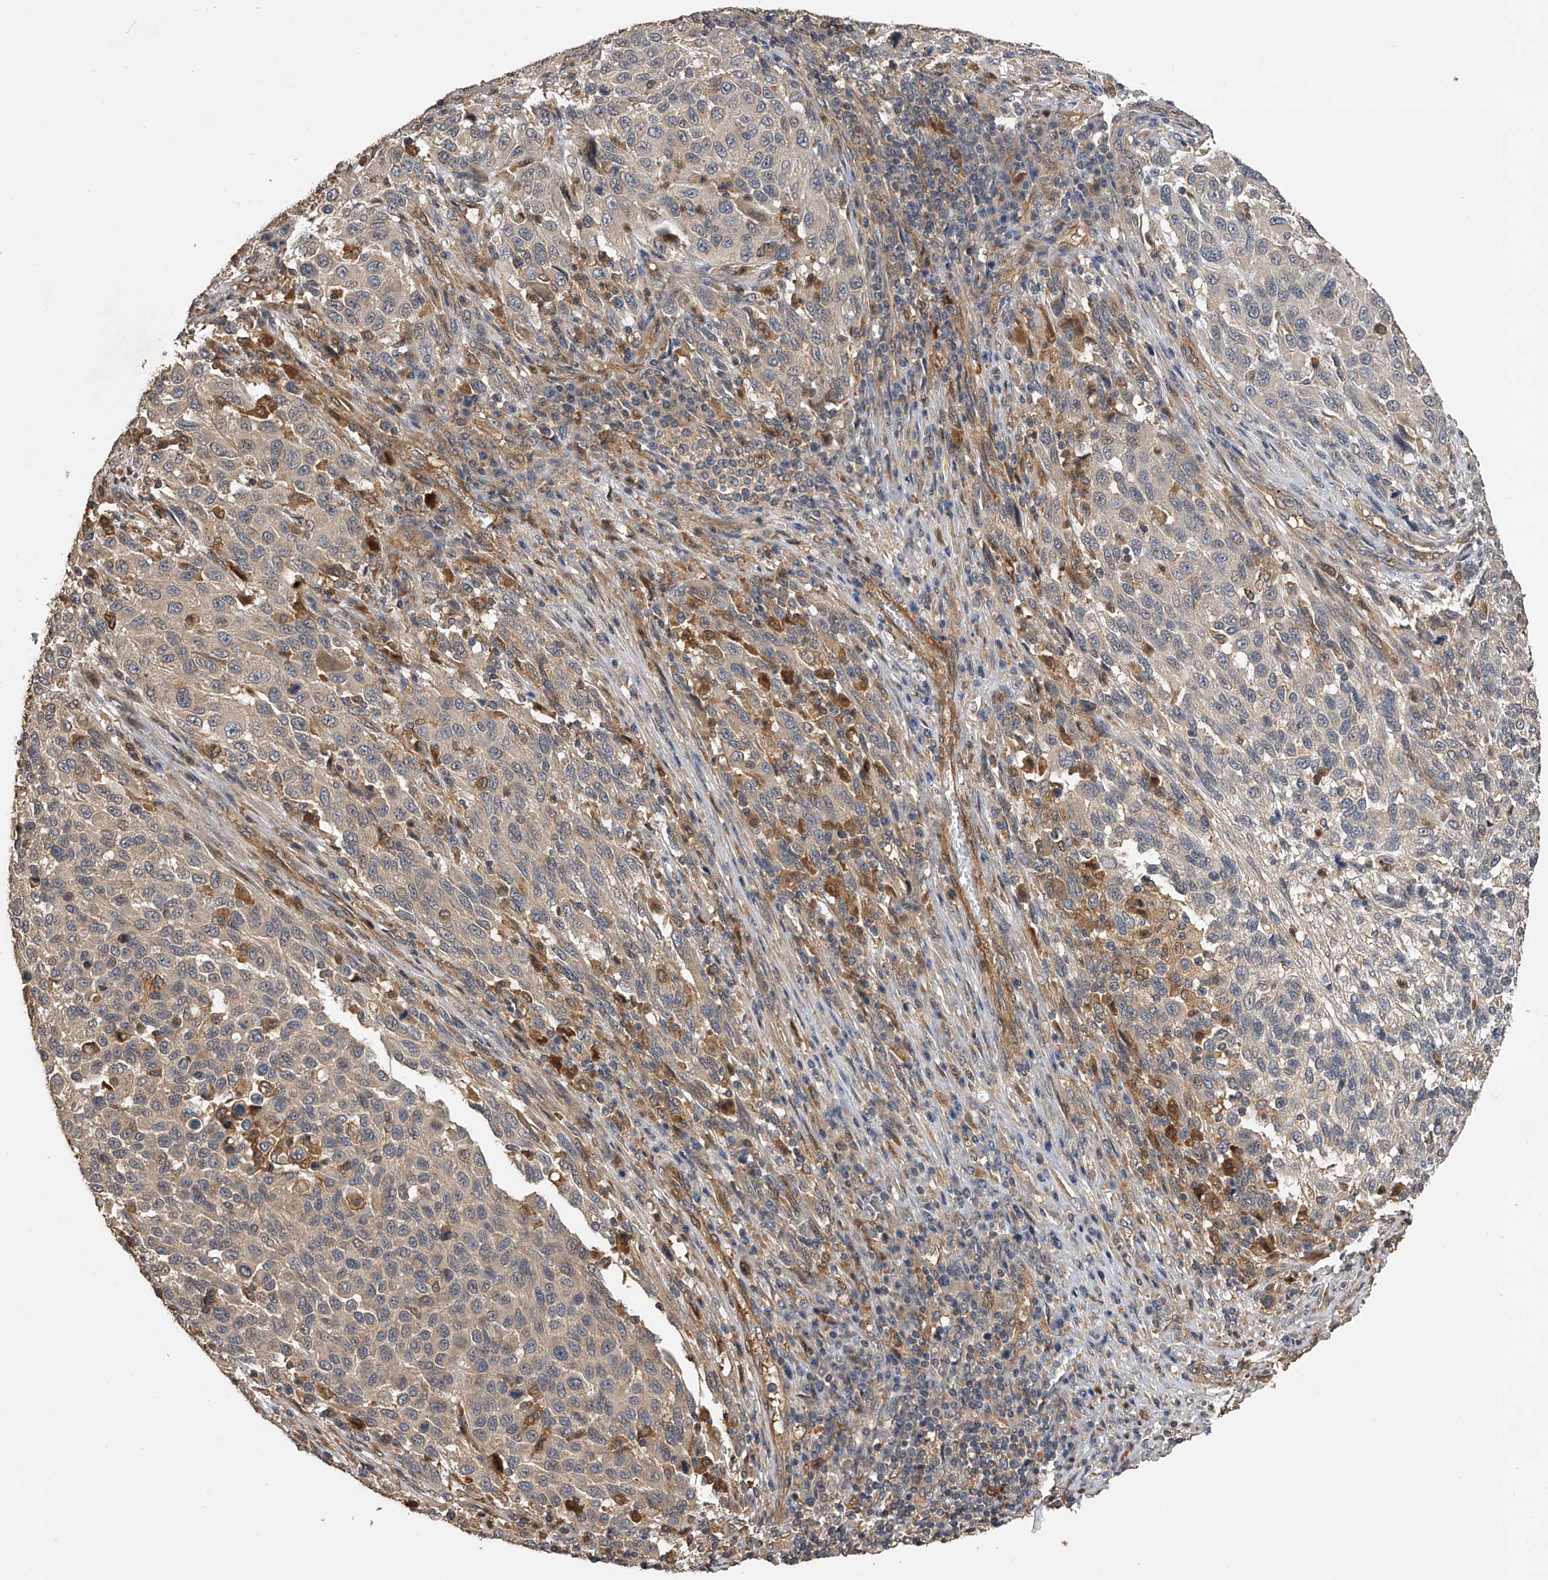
{"staining": {"intensity": "moderate", "quantity": "25%-75%", "location": "cytoplasmic/membranous"}, "tissue": "melanoma", "cell_type": "Tumor cells", "image_type": "cancer", "snomed": [{"axis": "morphology", "description": "Malignant melanoma, Metastatic site"}, {"axis": "topography", "description": "Lymph node"}], "caption": "A micrograph of malignant melanoma (metastatic site) stained for a protein reveals moderate cytoplasmic/membranous brown staining in tumor cells. Ihc stains the protein in brown and the nuclei are stained blue.", "gene": "PTPRA", "patient": {"sex": "male", "age": 61}}